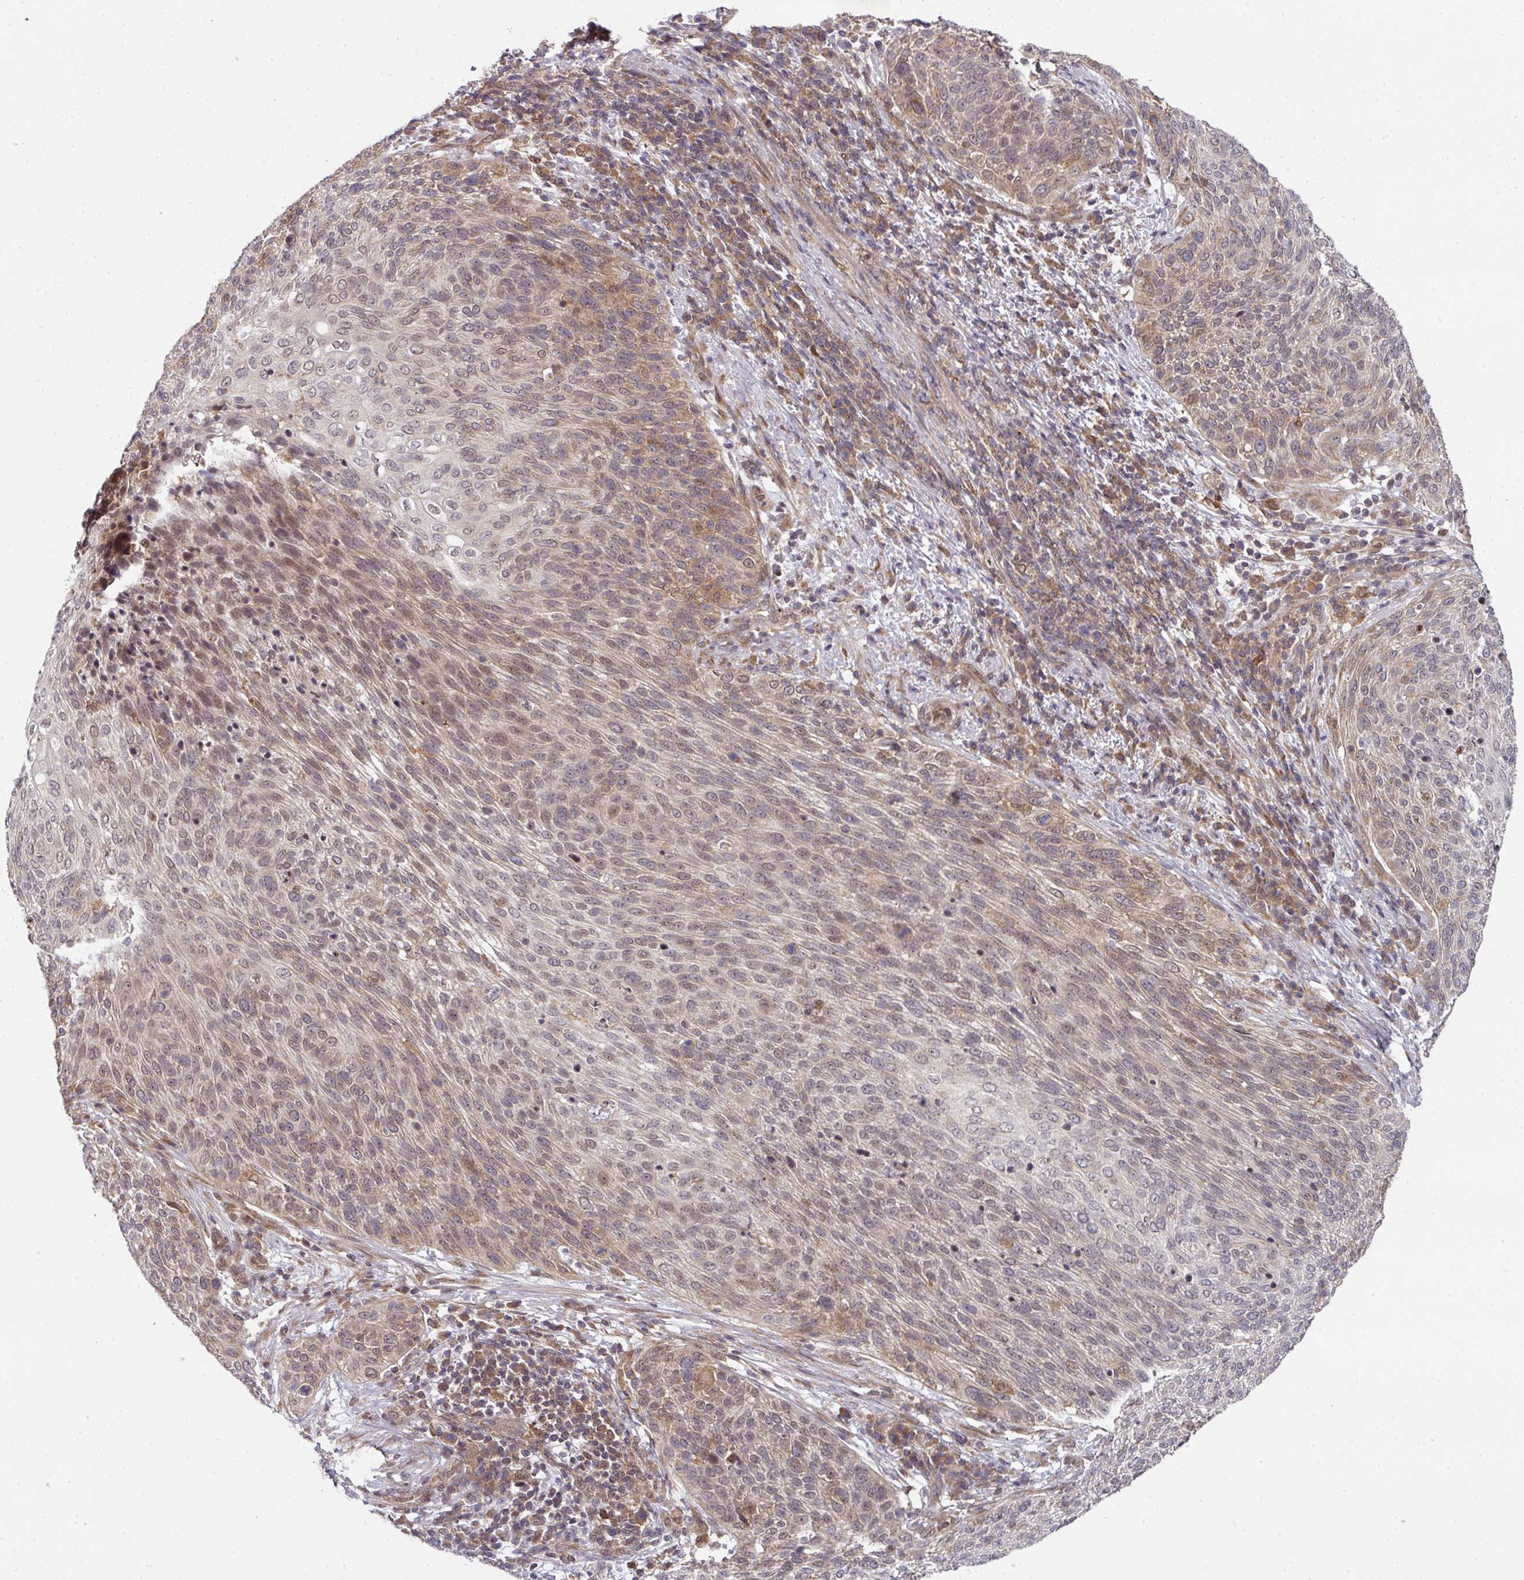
{"staining": {"intensity": "weak", "quantity": "25%-75%", "location": "cytoplasmic/membranous,nuclear"}, "tissue": "cervical cancer", "cell_type": "Tumor cells", "image_type": "cancer", "snomed": [{"axis": "morphology", "description": "Squamous cell carcinoma, NOS"}, {"axis": "topography", "description": "Cervix"}], "caption": "A high-resolution image shows immunohistochemistry staining of cervical cancer (squamous cell carcinoma), which shows weak cytoplasmic/membranous and nuclear positivity in approximately 25%-75% of tumor cells.", "gene": "CAMLG", "patient": {"sex": "female", "age": 31}}